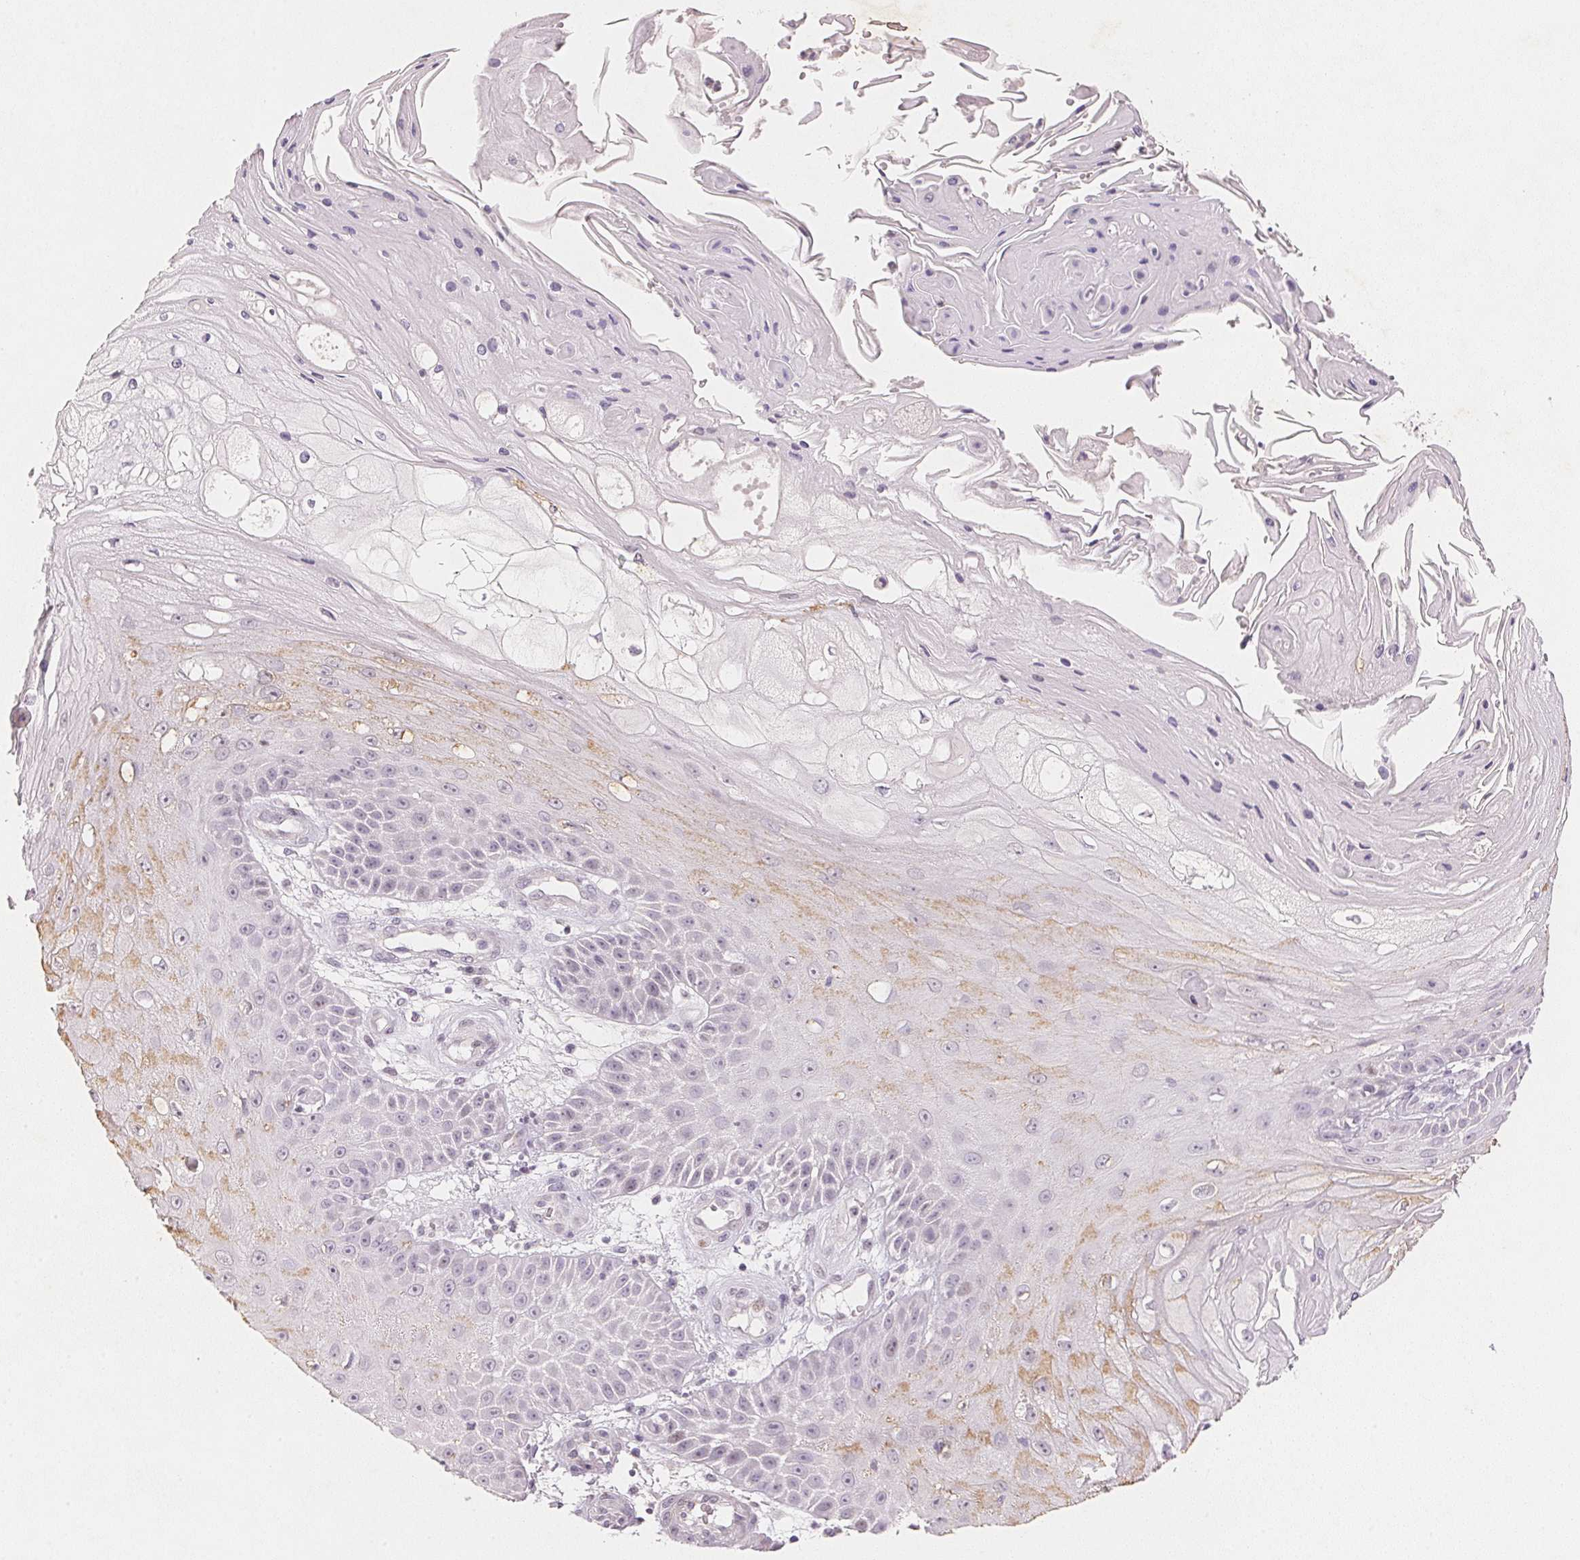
{"staining": {"intensity": "weak", "quantity": "<25%", "location": "cytoplasmic/membranous"}, "tissue": "skin cancer", "cell_type": "Tumor cells", "image_type": "cancer", "snomed": [{"axis": "morphology", "description": "Squamous cell carcinoma, NOS"}, {"axis": "topography", "description": "Skin"}], "caption": "DAB (3,3'-diaminobenzidine) immunohistochemical staining of human skin cancer (squamous cell carcinoma) shows no significant positivity in tumor cells.", "gene": "SMTN", "patient": {"sex": "male", "age": 70}}